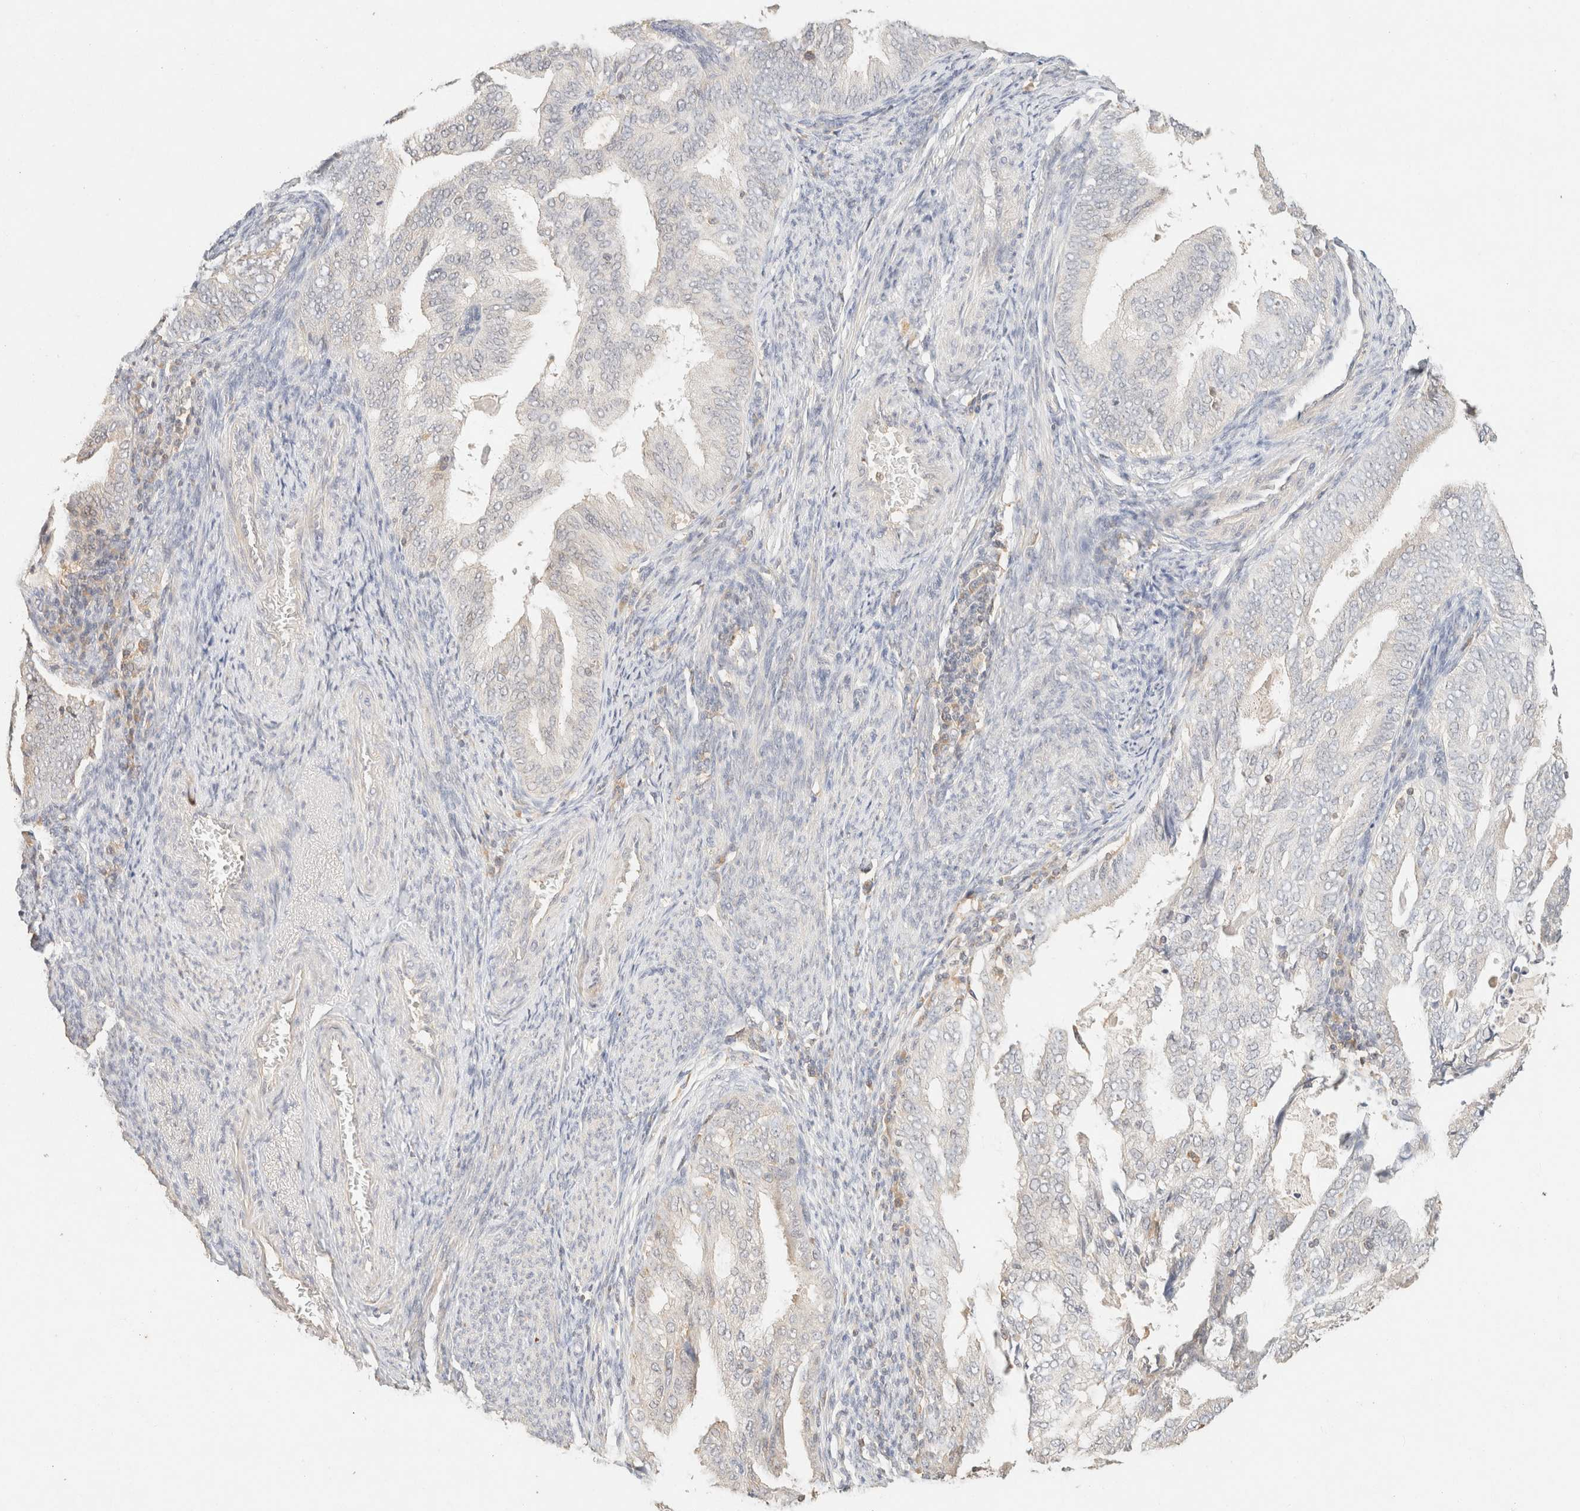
{"staining": {"intensity": "negative", "quantity": "none", "location": "none"}, "tissue": "endometrial cancer", "cell_type": "Tumor cells", "image_type": "cancer", "snomed": [{"axis": "morphology", "description": "Adenocarcinoma, NOS"}, {"axis": "topography", "description": "Endometrium"}], "caption": "DAB (3,3'-diaminobenzidine) immunohistochemical staining of adenocarcinoma (endometrial) exhibits no significant staining in tumor cells.", "gene": "TIMD4", "patient": {"sex": "female", "age": 58}}